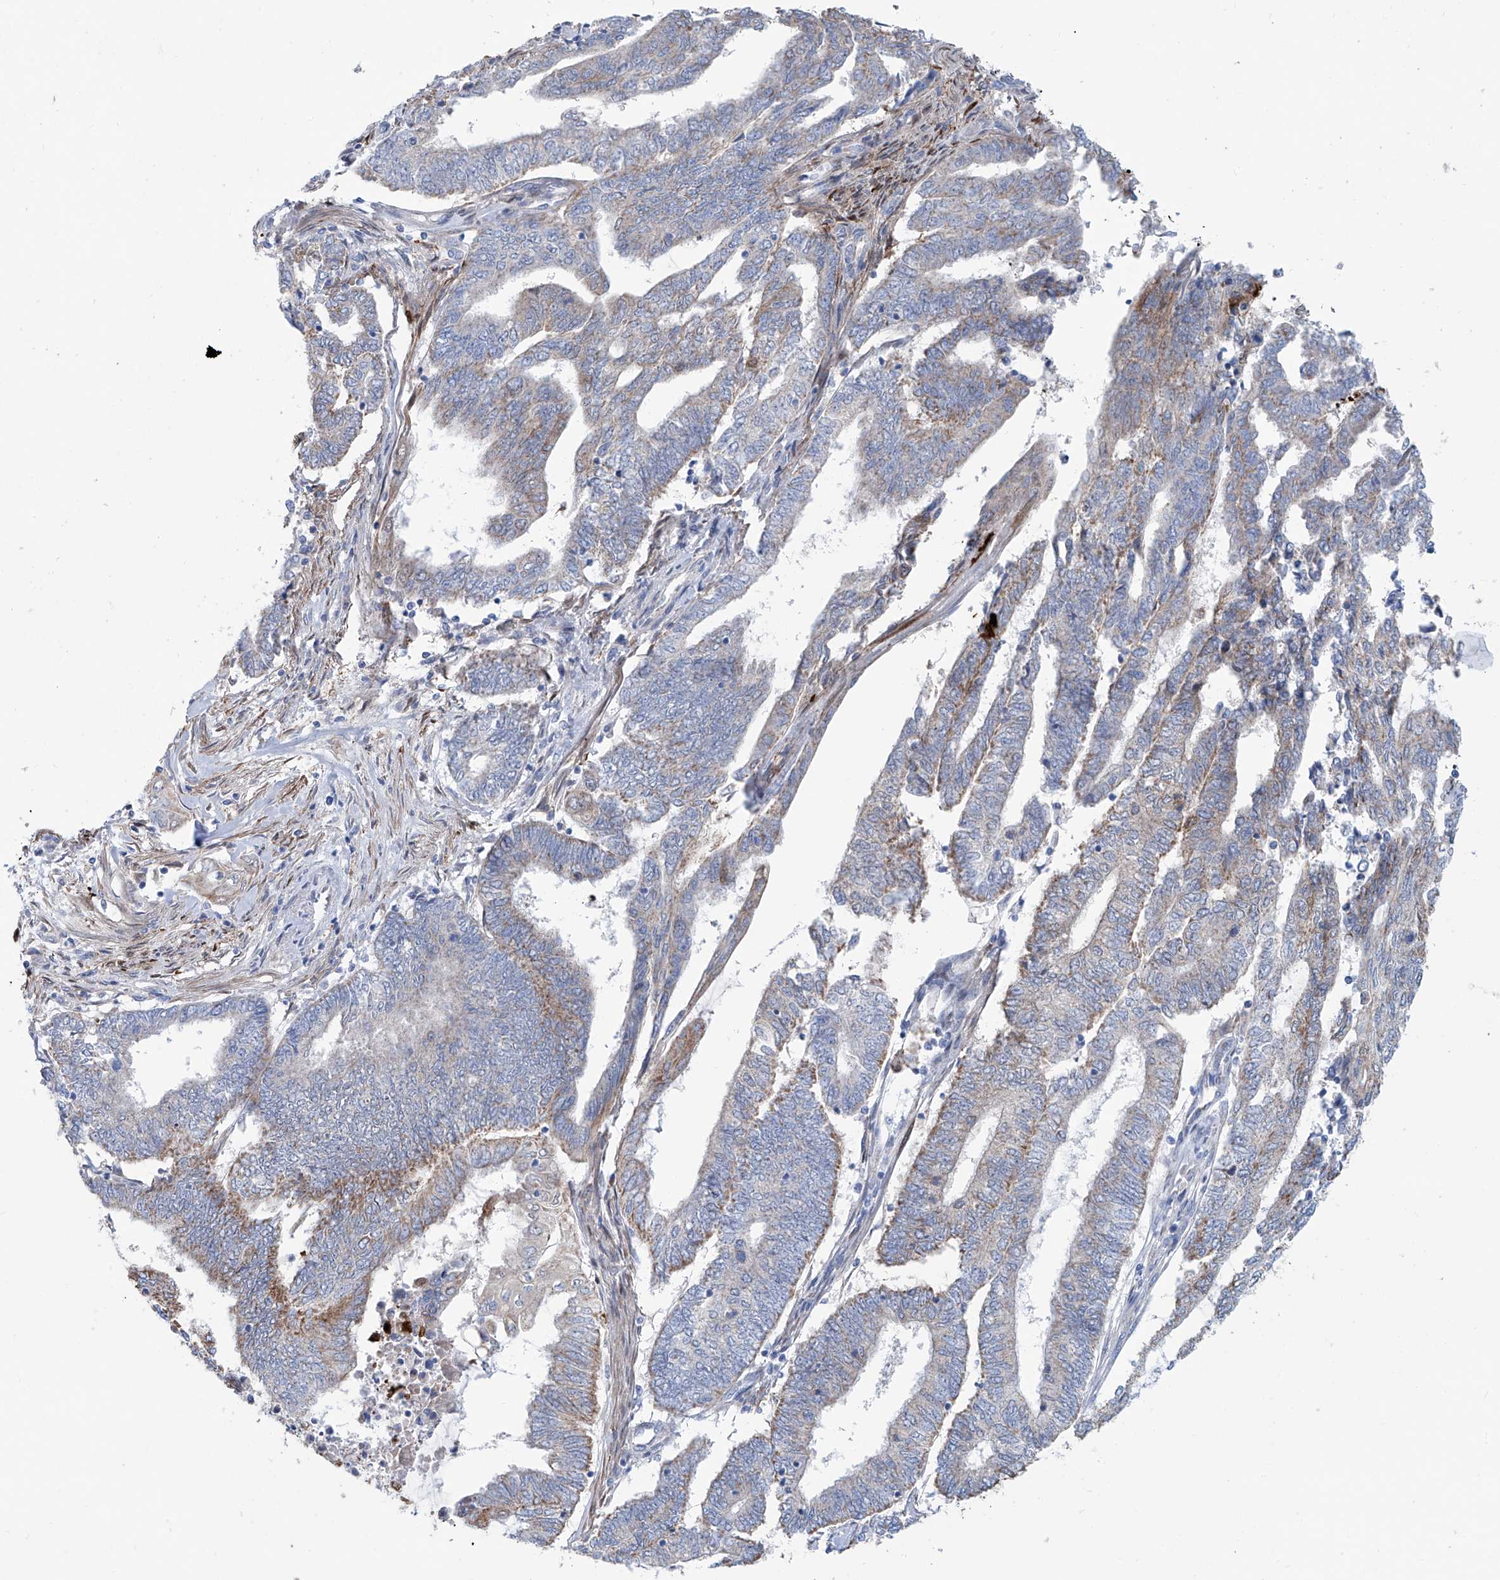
{"staining": {"intensity": "moderate", "quantity": "25%-75%", "location": "cytoplasmic/membranous"}, "tissue": "endometrial cancer", "cell_type": "Tumor cells", "image_type": "cancer", "snomed": [{"axis": "morphology", "description": "Adenocarcinoma, NOS"}, {"axis": "topography", "description": "Uterus"}, {"axis": "topography", "description": "Endometrium"}], "caption": "Immunohistochemistry (IHC) (DAB (3,3'-diaminobenzidine)) staining of endometrial adenocarcinoma displays moderate cytoplasmic/membranous protein expression in approximately 25%-75% of tumor cells.", "gene": "ALDH6A1", "patient": {"sex": "female", "age": 70}}